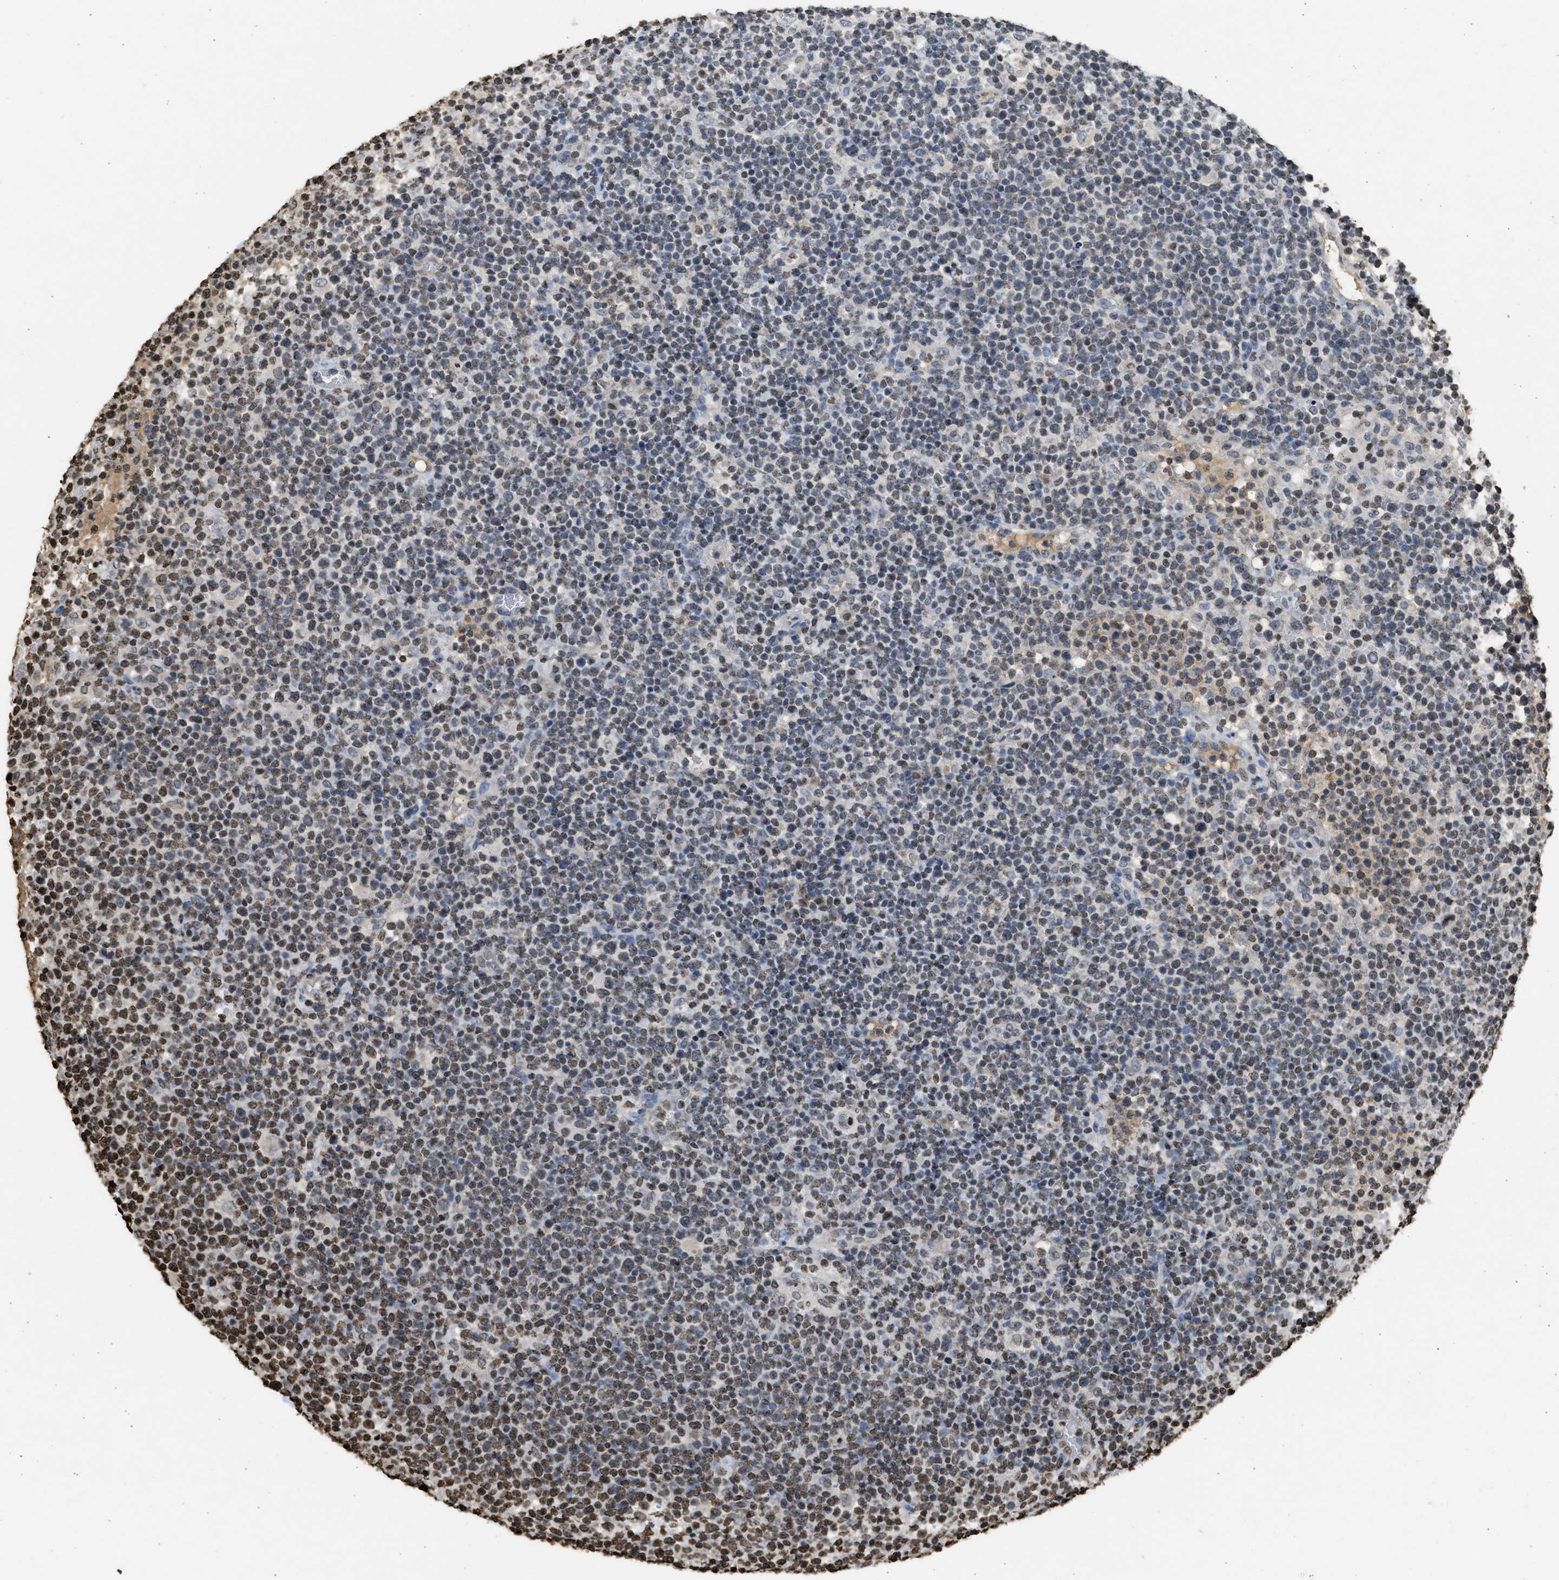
{"staining": {"intensity": "moderate", "quantity": "<25%", "location": "nuclear"}, "tissue": "lymphoma", "cell_type": "Tumor cells", "image_type": "cancer", "snomed": [{"axis": "morphology", "description": "Malignant lymphoma, non-Hodgkin's type, High grade"}, {"axis": "topography", "description": "Lymph node"}], "caption": "Tumor cells reveal low levels of moderate nuclear staining in approximately <25% of cells in human malignant lymphoma, non-Hodgkin's type (high-grade).", "gene": "RRAGC", "patient": {"sex": "male", "age": 61}}